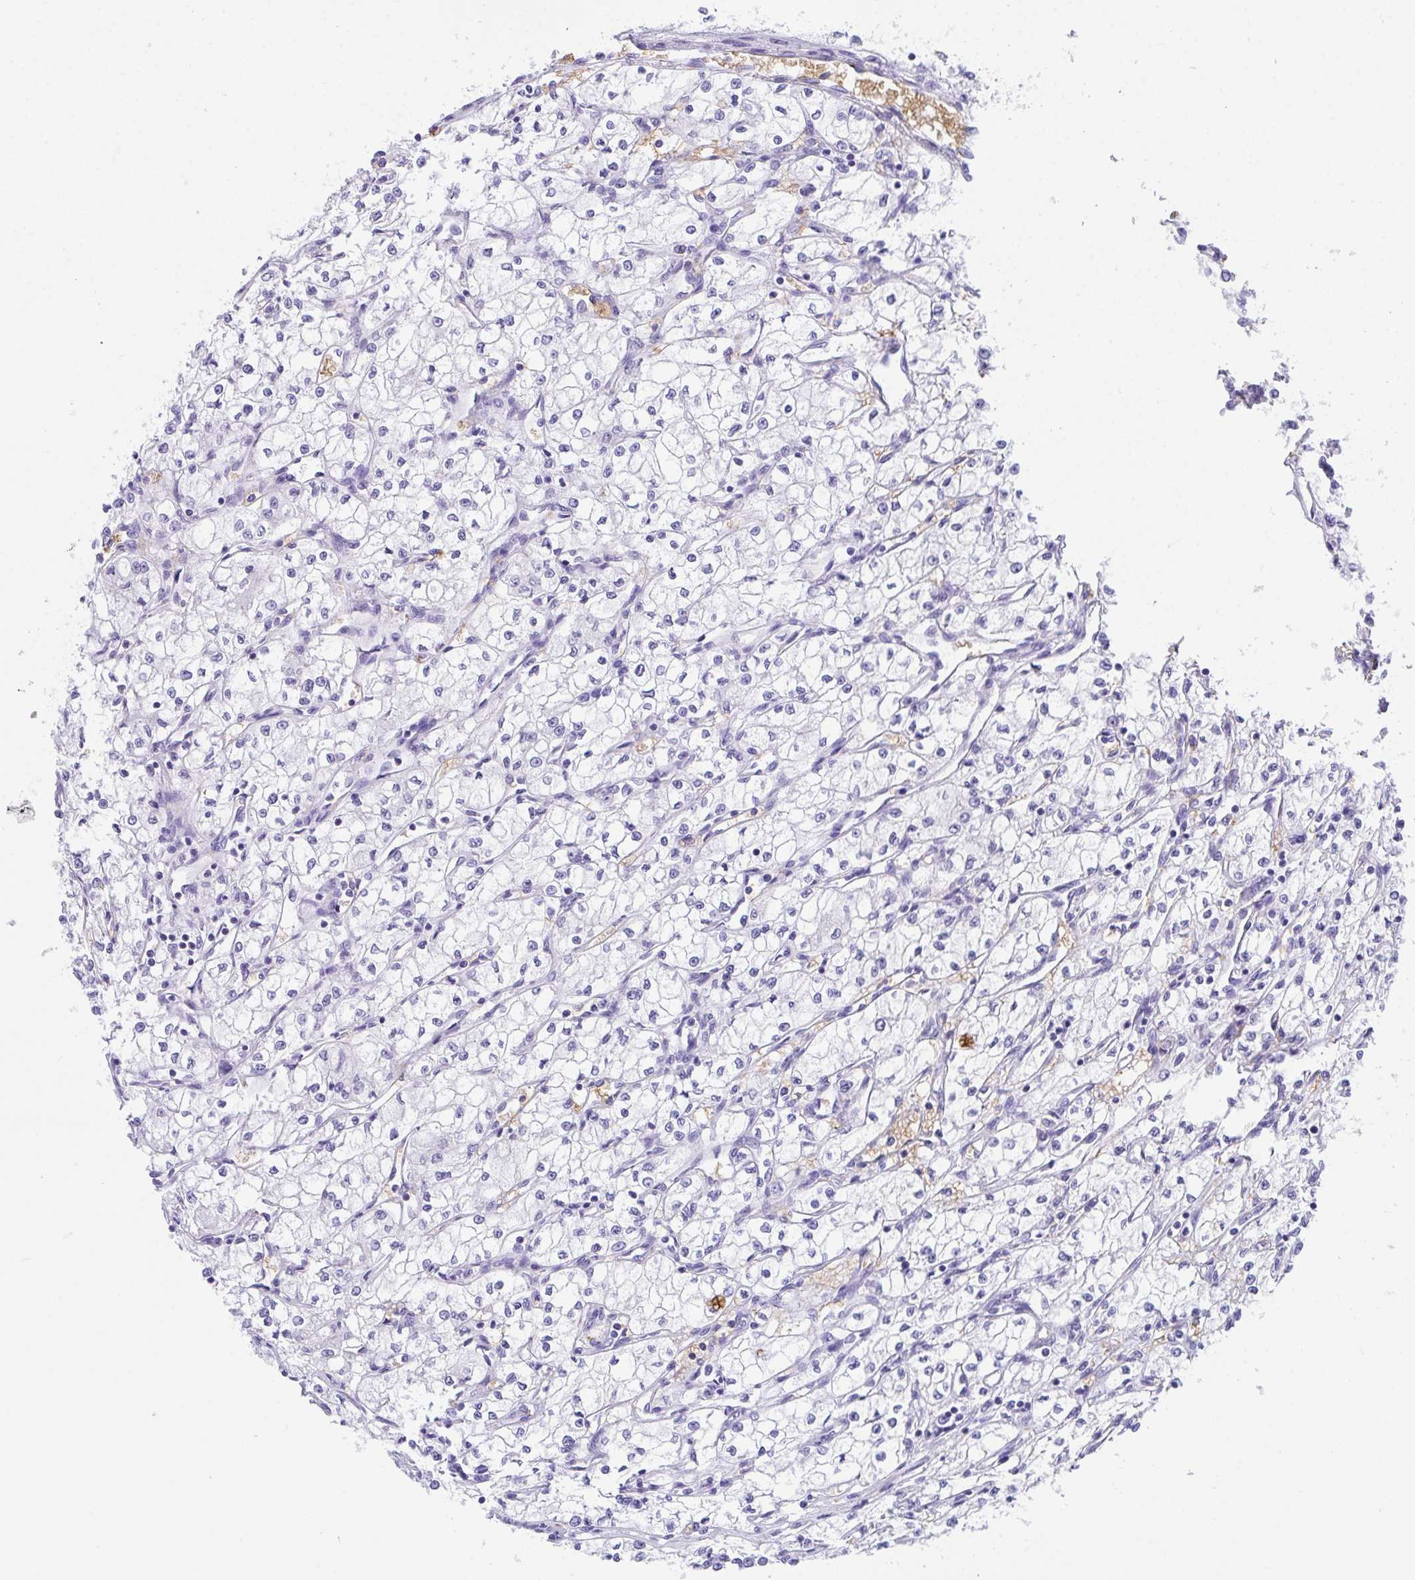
{"staining": {"intensity": "negative", "quantity": "none", "location": "none"}, "tissue": "renal cancer", "cell_type": "Tumor cells", "image_type": "cancer", "snomed": [{"axis": "morphology", "description": "Adenocarcinoma, NOS"}, {"axis": "topography", "description": "Kidney"}], "caption": "Immunohistochemistry image of human renal adenocarcinoma stained for a protein (brown), which shows no positivity in tumor cells. Nuclei are stained in blue.", "gene": "ANK1", "patient": {"sex": "male", "age": 59}}